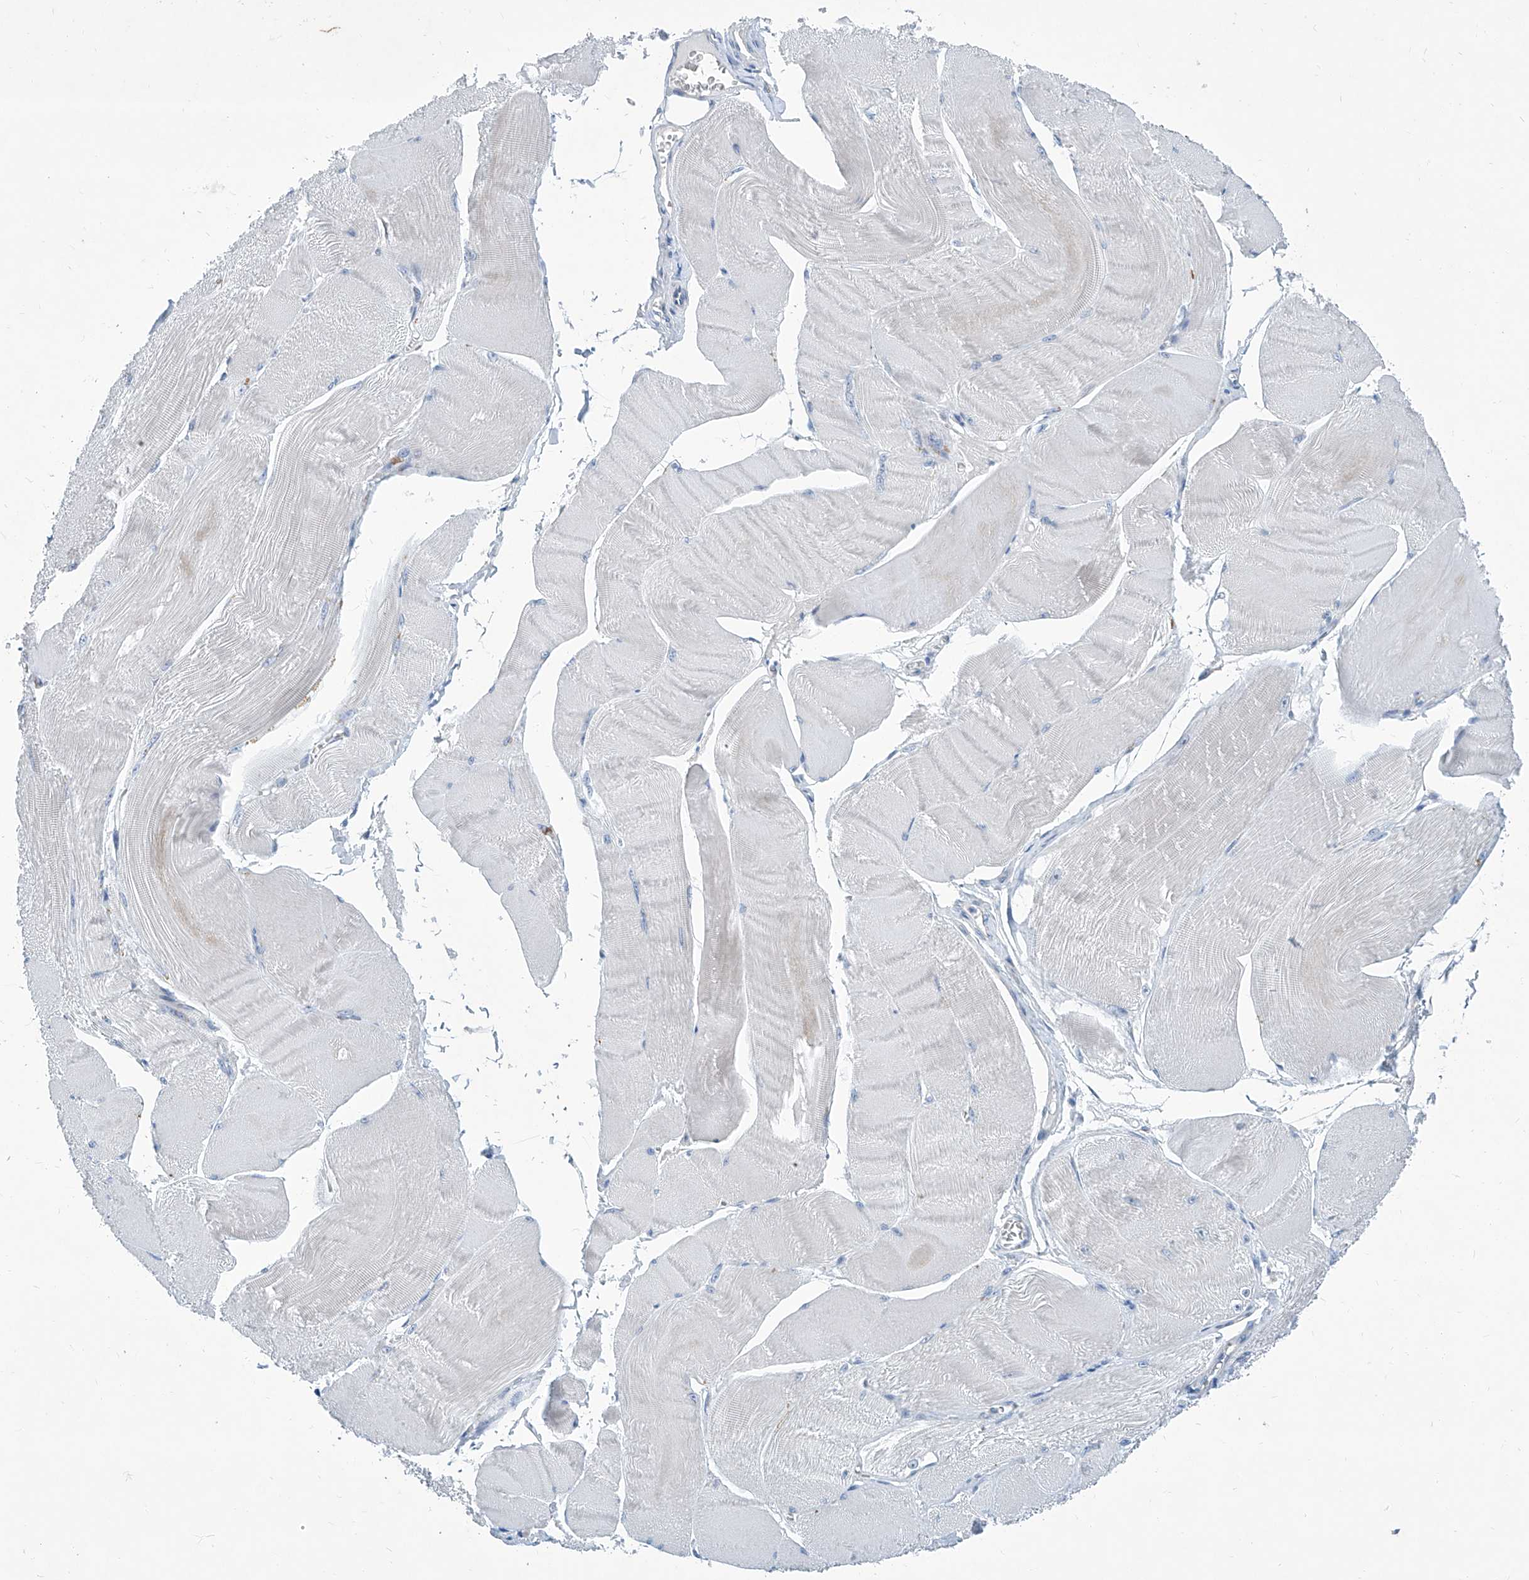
{"staining": {"intensity": "negative", "quantity": "none", "location": "none"}, "tissue": "skeletal muscle", "cell_type": "Myocytes", "image_type": "normal", "snomed": [{"axis": "morphology", "description": "Normal tissue, NOS"}, {"axis": "morphology", "description": "Basal cell carcinoma"}, {"axis": "topography", "description": "Skeletal muscle"}], "caption": "The image displays no significant positivity in myocytes of skeletal muscle.", "gene": "ZNF519", "patient": {"sex": "female", "age": 64}}